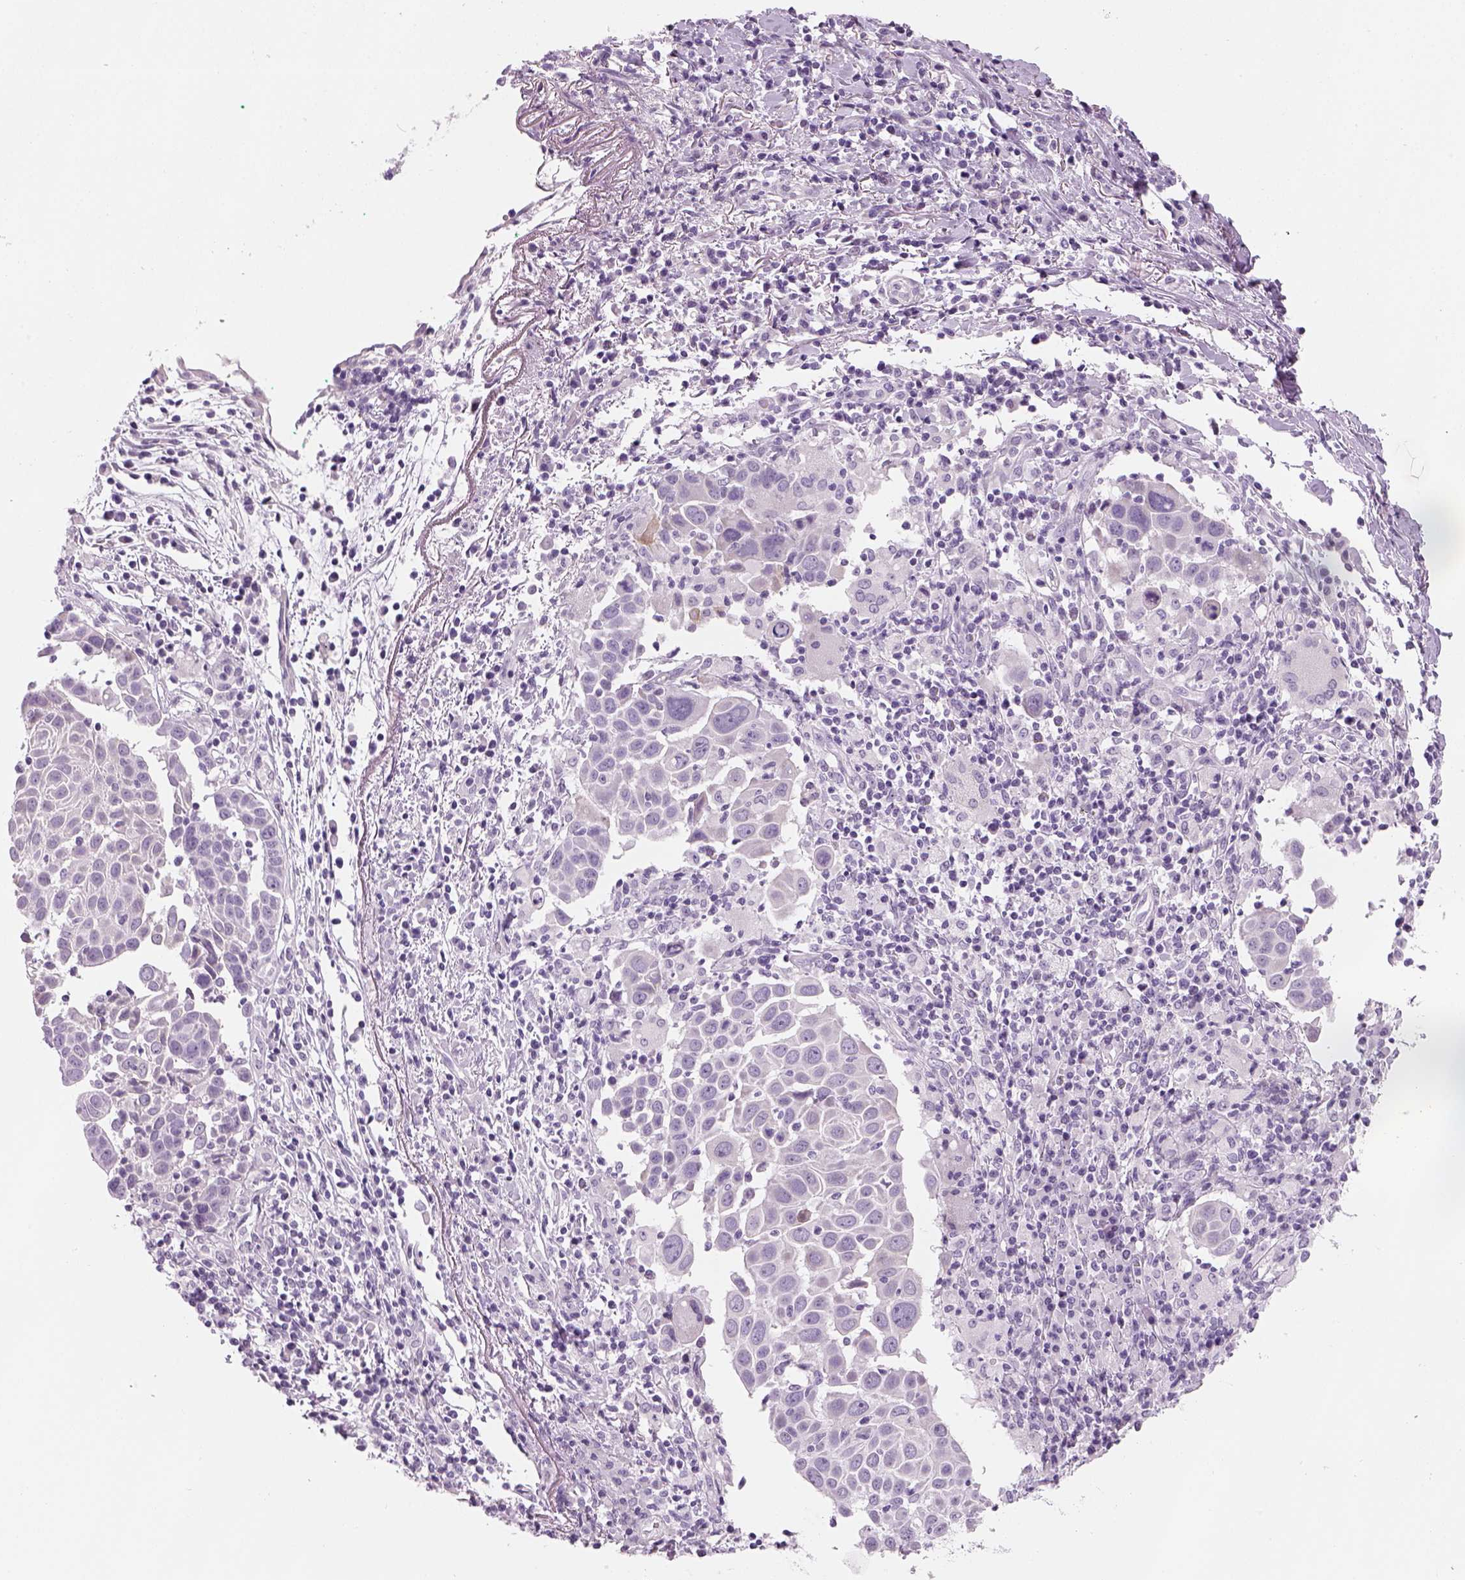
{"staining": {"intensity": "negative", "quantity": "none", "location": "none"}, "tissue": "lung cancer", "cell_type": "Tumor cells", "image_type": "cancer", "snomed": [{"axis": "morphology", "description": "Squamous cell carcinoma, NOS"}, {"axis": "topography", "description": "Lung"}], "caption": "Immunohistochemistry image of neoplastic tissue: human lung cancer (squamous cell carcinoma) stained with DAB reveals no significant protein staining in tumor cells.", "gene": "KCNMB4", "patient": {"sex": "male", "age": 57}}